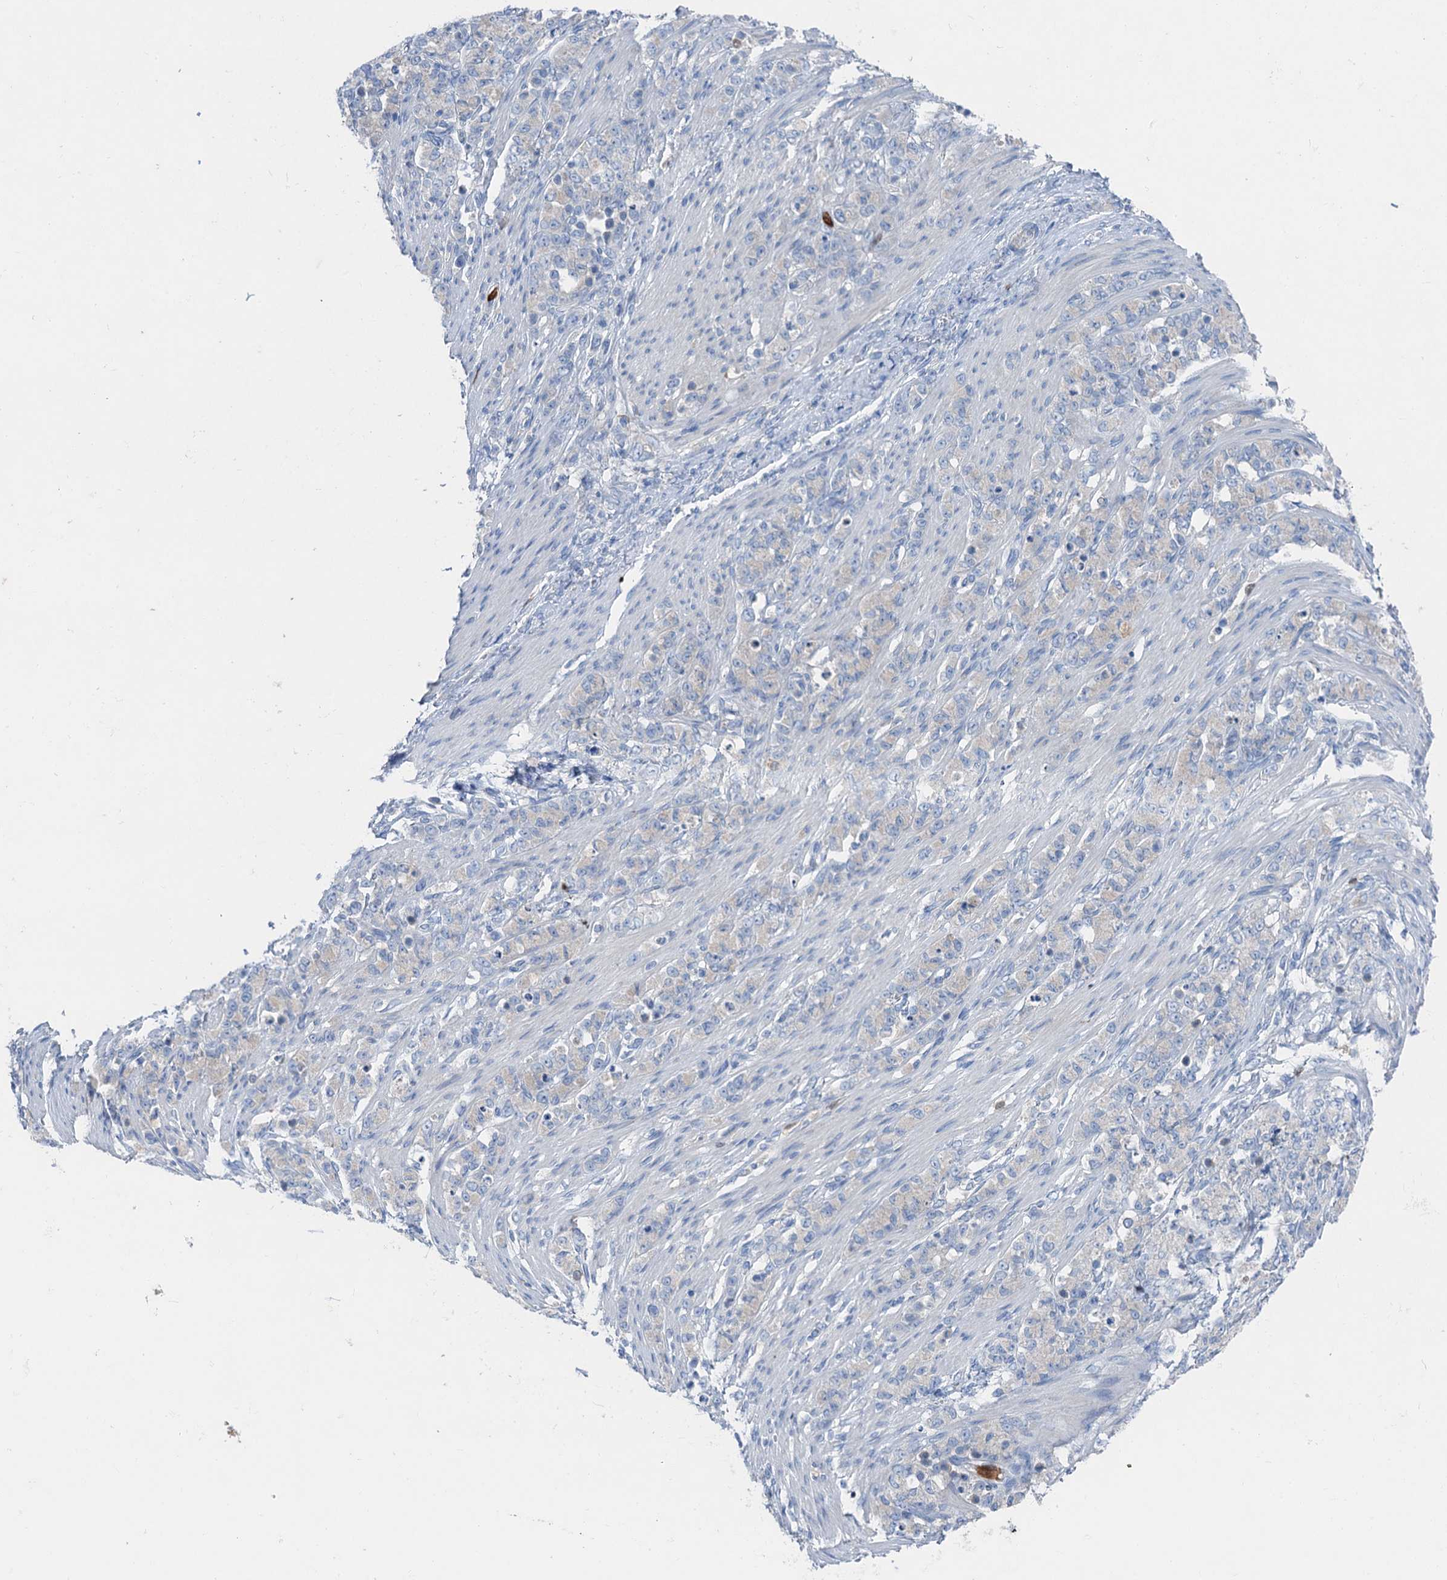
{"staining": {"intensity": "negative", "quantity": "none", "location": "none"}, "tissue": "stomach cancer", "cell_type": "Tumor cells", "image_type": "cancer", "snomed": [{"axis": "morphology", "description": "Adenocarcinoma, NOS"}, {"axis": "topography", "description": "Stomach"}], "caption": "The histopathology image exhibits no significant expression in tumor cells of stomach adenocarcinoma.", "gene": "OTOA", "patient": {"sex": "female", "age": 79}}